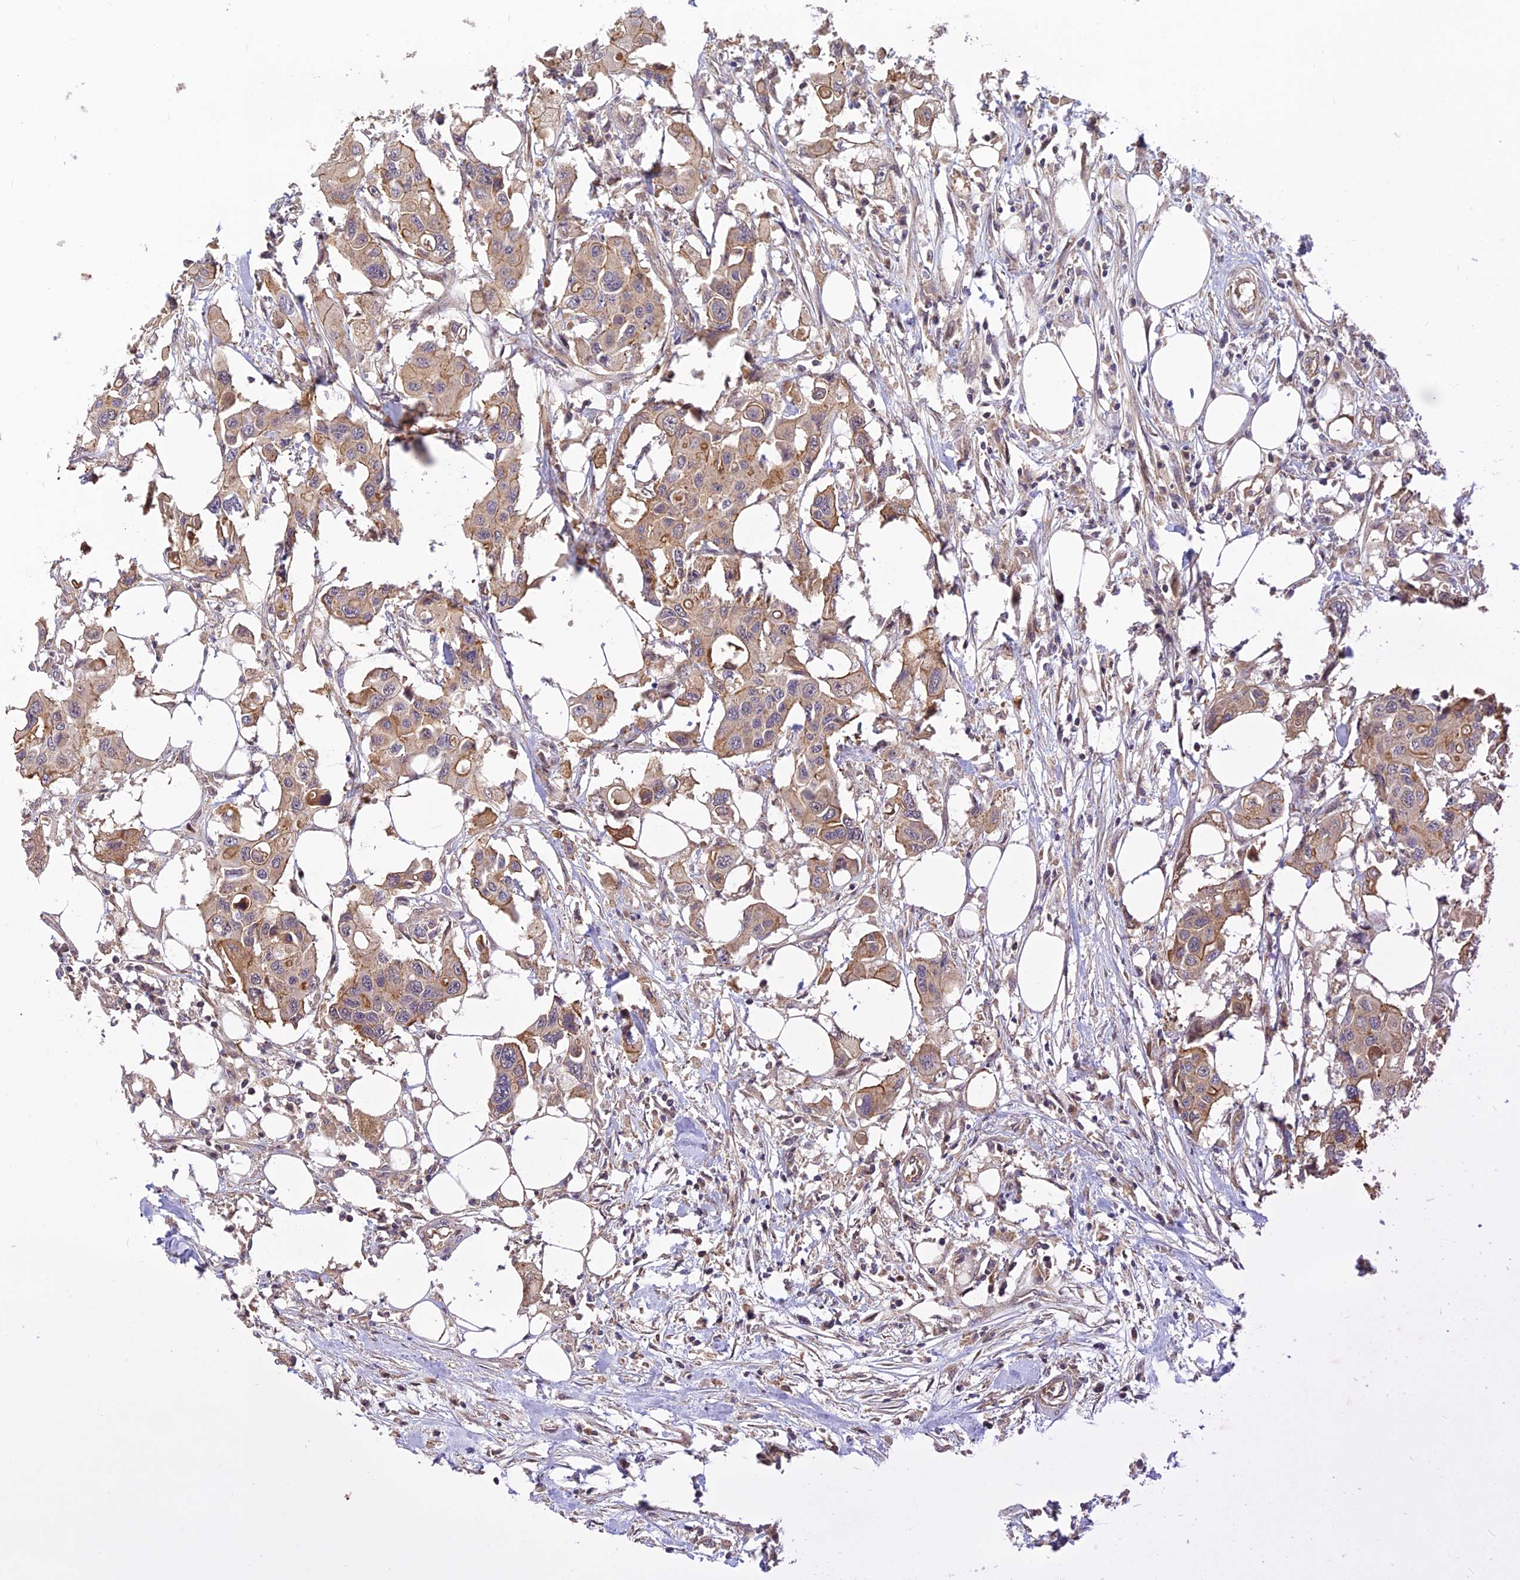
{"staining": {"intensity": "weak", "quantity": ">75%", "location": "cytoplasmic/membranous"}, "tissue": "colorectal cancer", "cell_type": "Tumor cells", "image_type": "cancer", "snomed": [{"axis": "morphology", "description": "Adenocarcinoma, NOS"}, {"axis": "topography", "description": "Colon"}], "caption": "IHC (DAB) staining of colorectal cancer (adenocarcinoma) displays weak cytoplasmic/membranous protein staining in approximately >75% of tumor cells.", "gene": "PIKFYVE", "patient": {"sex": "male", "age": 77}}